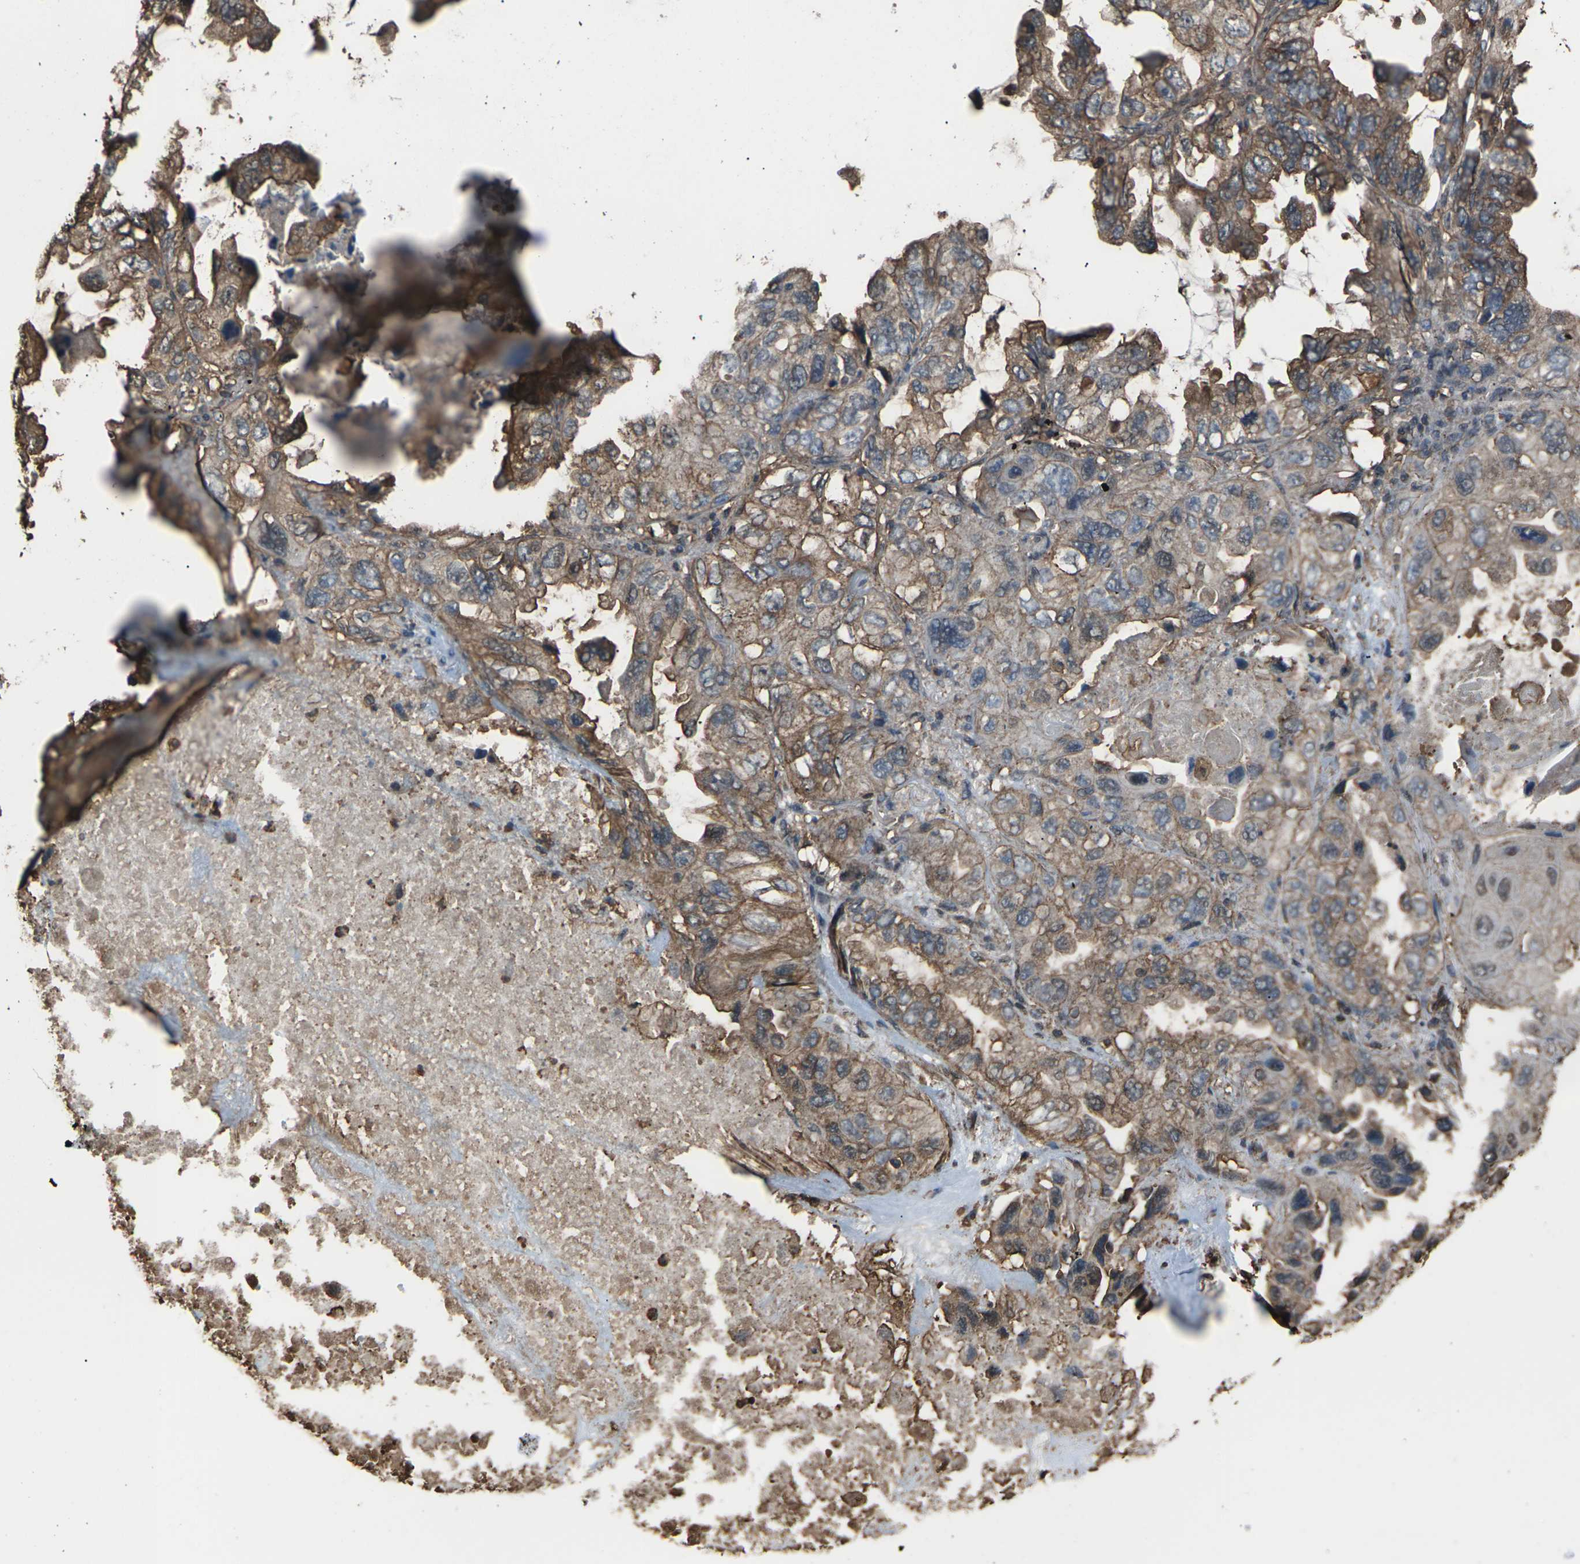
{"staining": {"intensity": "moderate", "quantity": ">75%", "location": "cytoplasmic/membranous"}, "tissue": "lung cancer", "cell_type": "Tumor cells", "image_type": "cancer", "snomed": [{"axis": "morphology", "description": "Squamous cell carcinoma, NOS"}, {"axis": "topography", "description": "Lung"}], "caption": "This is a histology image of IHC staining of lung cancer, which shows moderate positivity in the cytoplasmic/membranous of tumor cells.", "gene": "DHPS", "patient": {"sex": "female", "age": 73}}